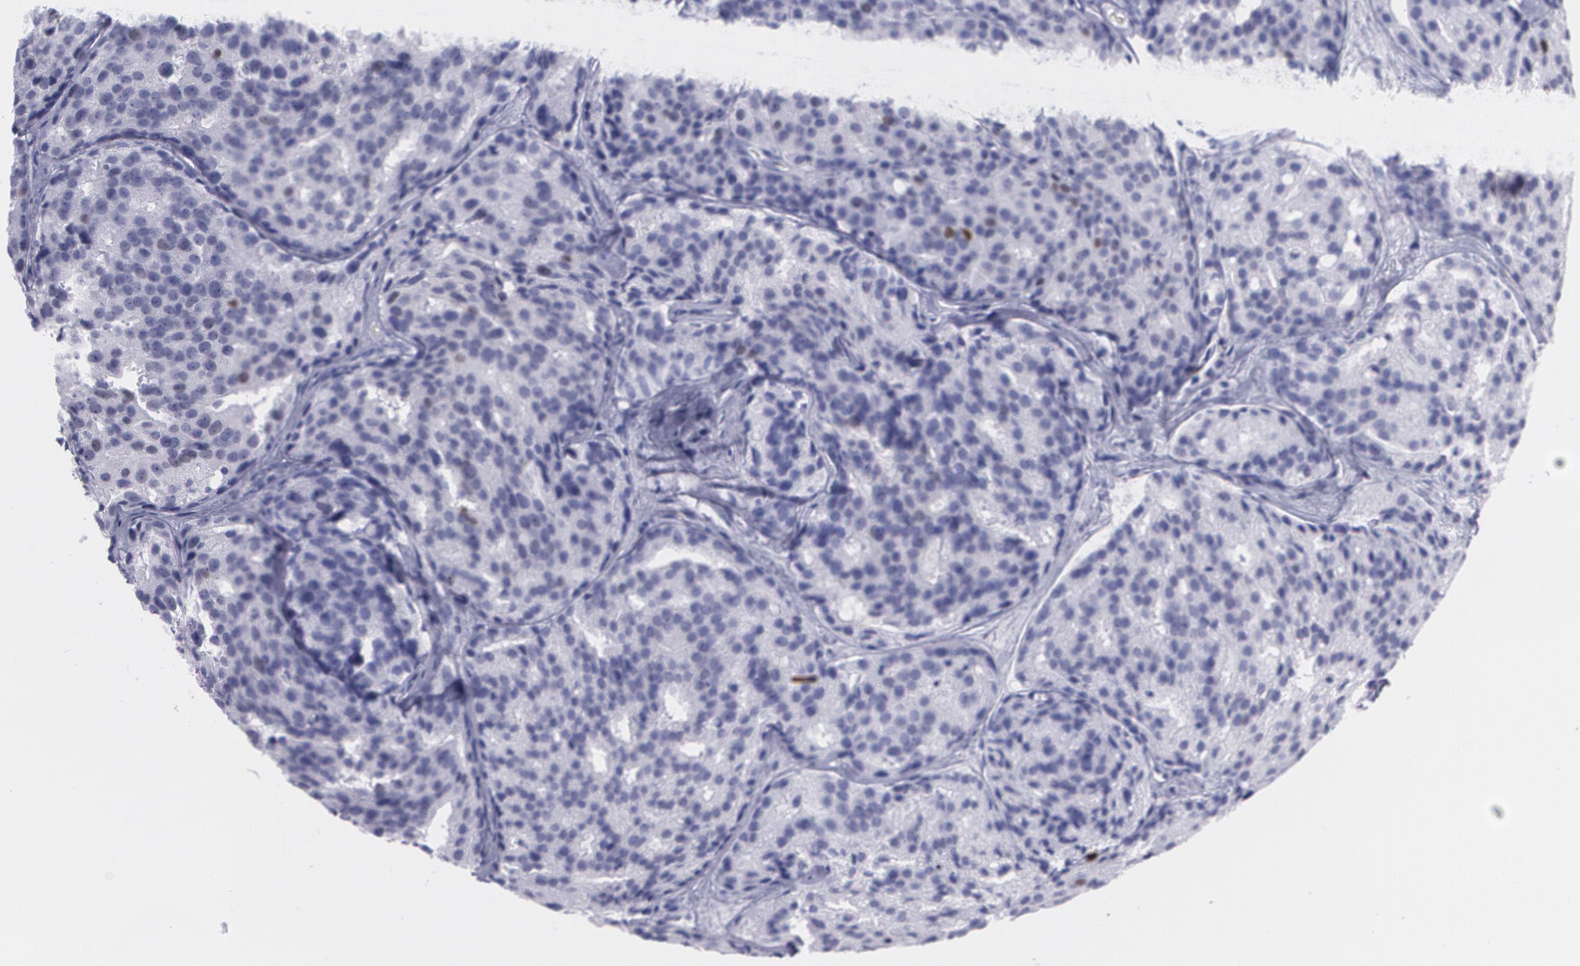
{"staining": {"intensity": "negative", "quantity": "none", "location": "none"}, "tissue": "prostate cancer", "cell_type": "Tumor cells", "image_type": "cancer", "snomed": [{"axis": "morphology", "description": "Adenocarcinoma, High grade"}, {"axis": "topography", "description": "Prostate"}], "caption": "Immunohistochemistry (IHC) of prostate adenocarcinoma (high-grade) exhibits no positivity in tumor cells. Brightfield microscopy of IHC stained with DAB (brown) and hematoxylin (blue), captured at high magnification.", "gene": "TP53", "patient": {"sex": "male", "age": 64}}